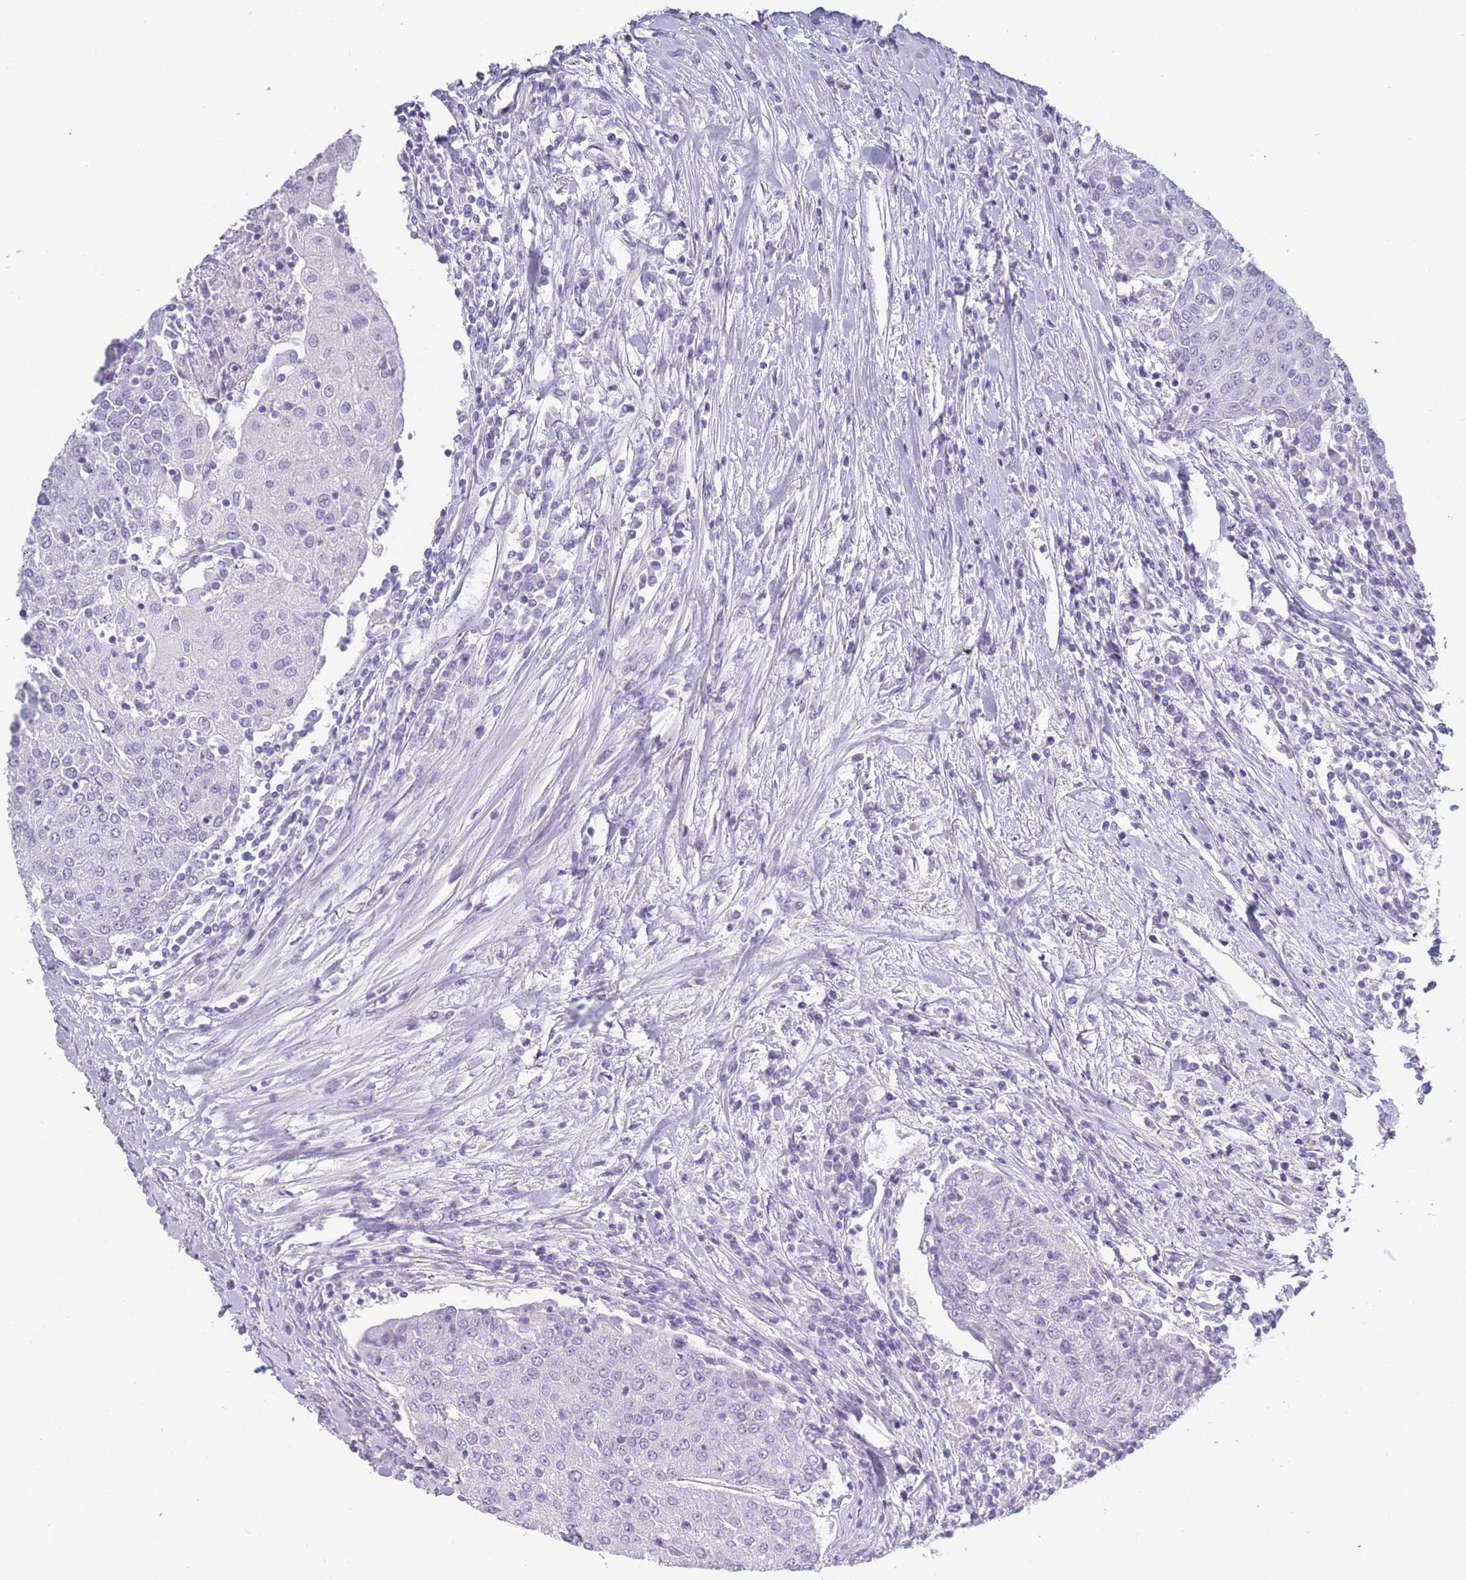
{"staining": {"intensity": "negative", "quantity": "none", "location": "none"}, "tissue": "urothelial cancer", "cell_type": "Tumor cells", "image_type": "cancer", "snomed": [{"axis": "morphology", "description": "Urothelial carcinoma, High grade"}, {"axis": "topography", "description": "Urinary bladder"}], "caption": "The micrograph demonstrates no staining of tumor cells in high-grade urothelial carcinoma.", "gene": "ROS1", "patient": {"sex": "female", "age": 85}}